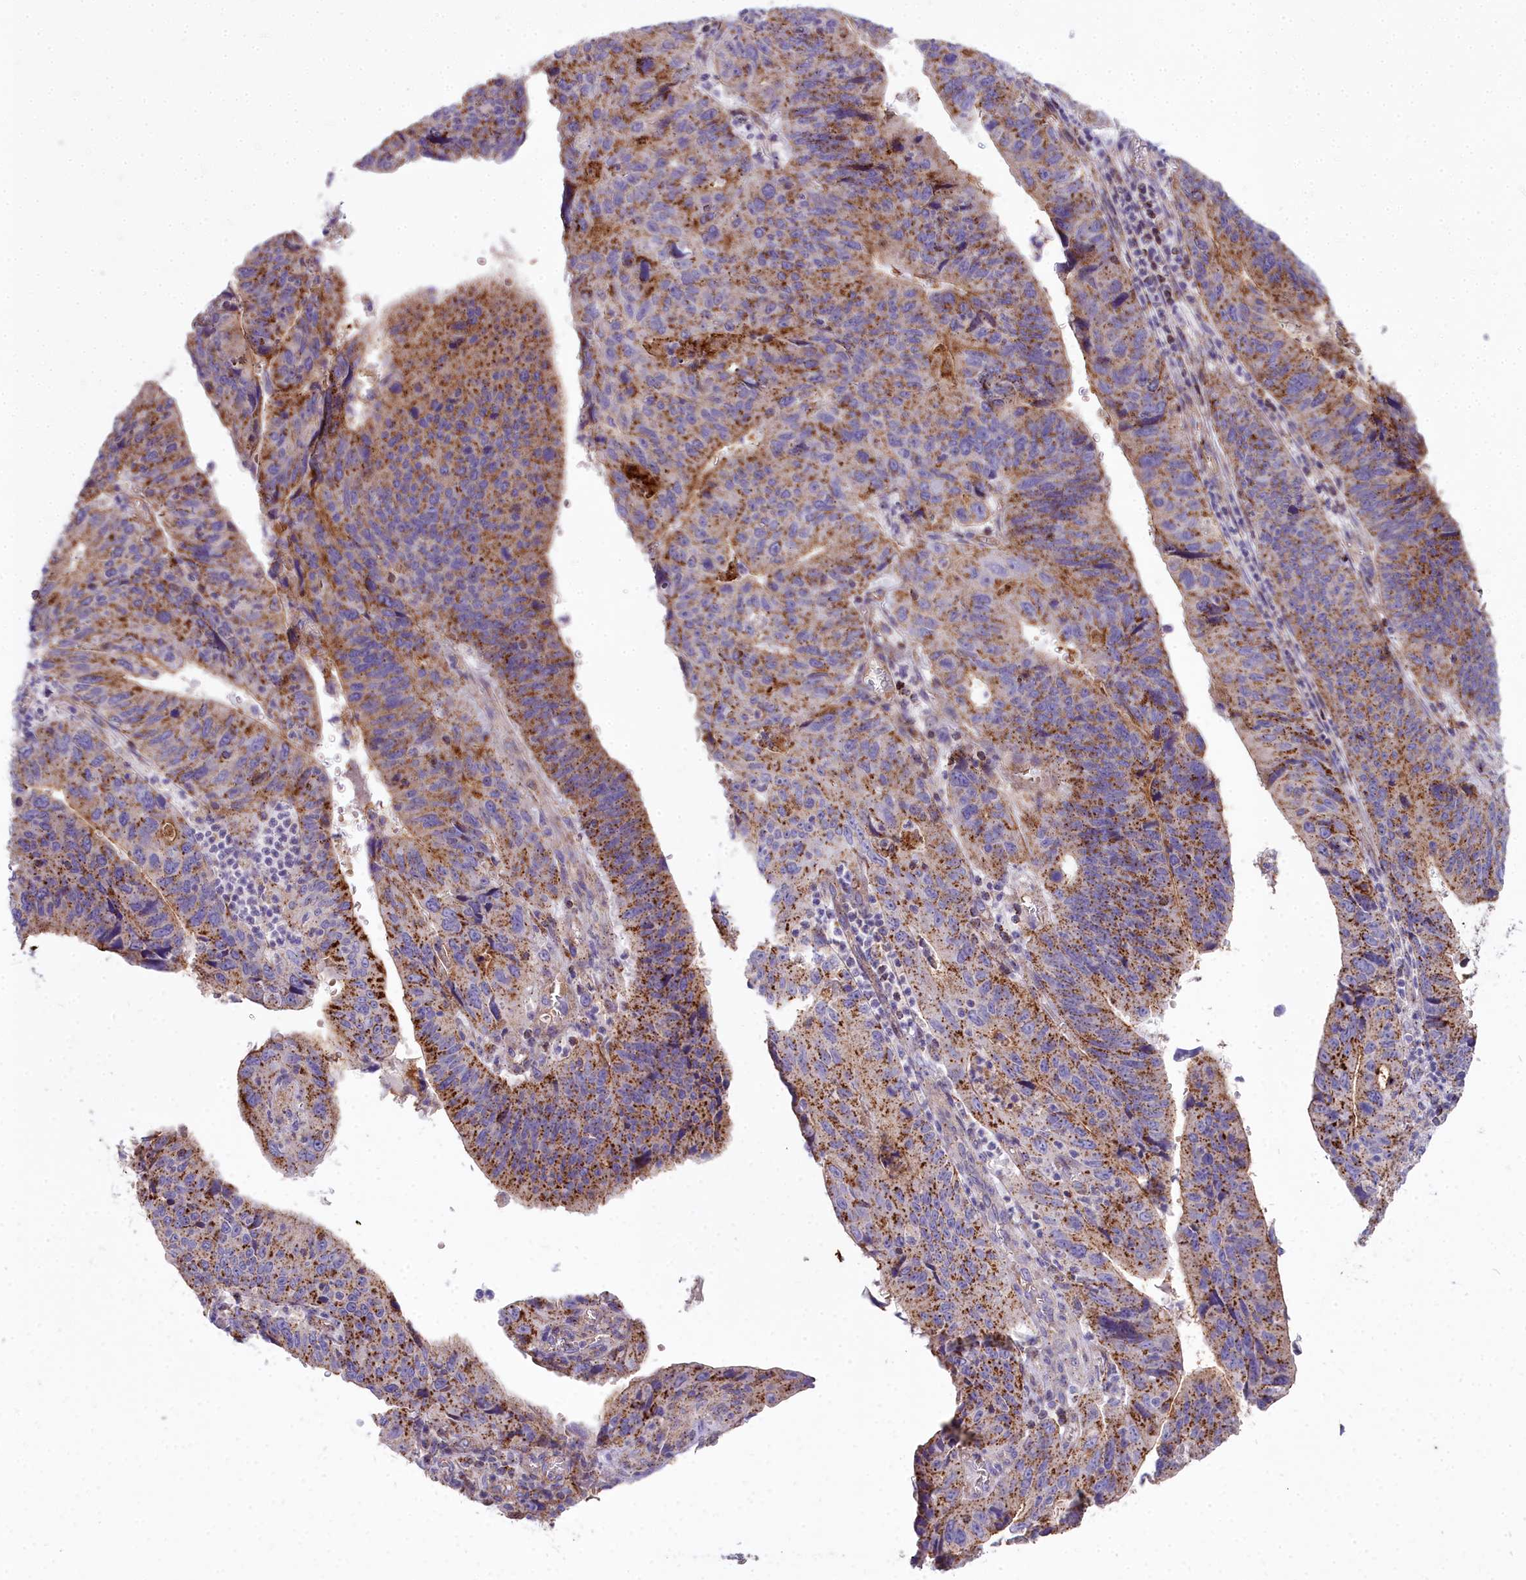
{"staining": {"intensity": "moderate", "quantity": ">75%", "location": "cytoplasmic/membranous"}, "tissue": "stomach cancer", "cell_type": "Tumor cells", "image_type": "cancer", "snomed": [{"axis": "morphology", "description": "Adenocarcinoma, NOS"}, {"axis": "topography", "description": "Stomach"}], "caption": "Stomach cancer (adenocarcinoma) stained with a protein marker shows moderate staining in tumor cells.", "gene": "FRMPD1", "patient": {"sex": "male", "age": 59}}